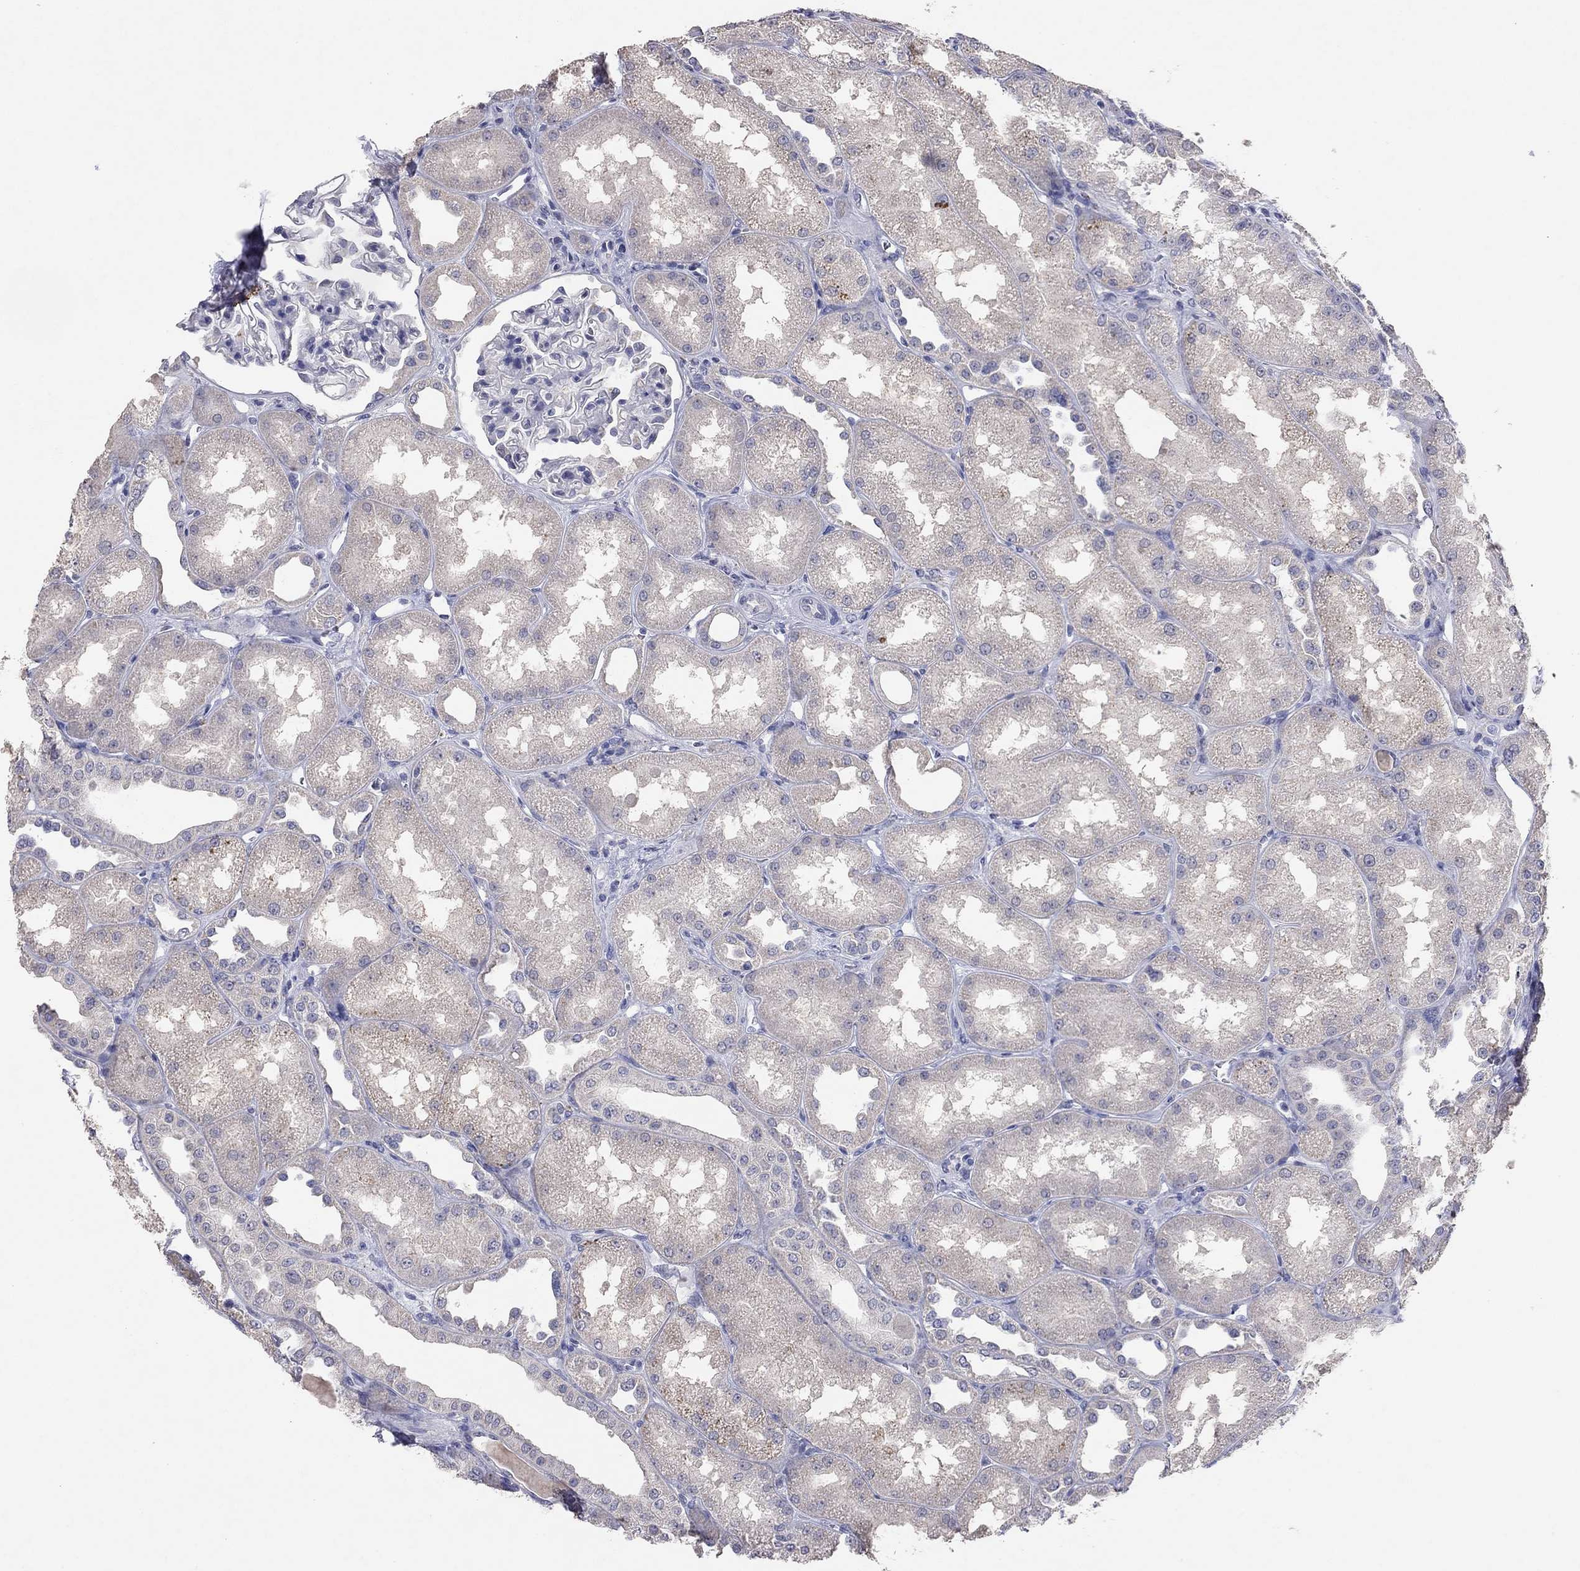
{"staining": {"intensity": "negative", "quantity": "none", "location": "none"}, "tissue": "kidney", "cell_type": "Cells in glomeruli", "image_type": "normal", "snomed": [{"axis": "morphology", "description": "Normal tissue, NOS"}, {"axis": "topography", "description": "Kidney"}], "caption": "A histopathology image of kidney stained for a protein reveals no brown staining in cells in glomeruli.", "gene": "MMP13", "patient": {"sex": "male", "age": 61}}